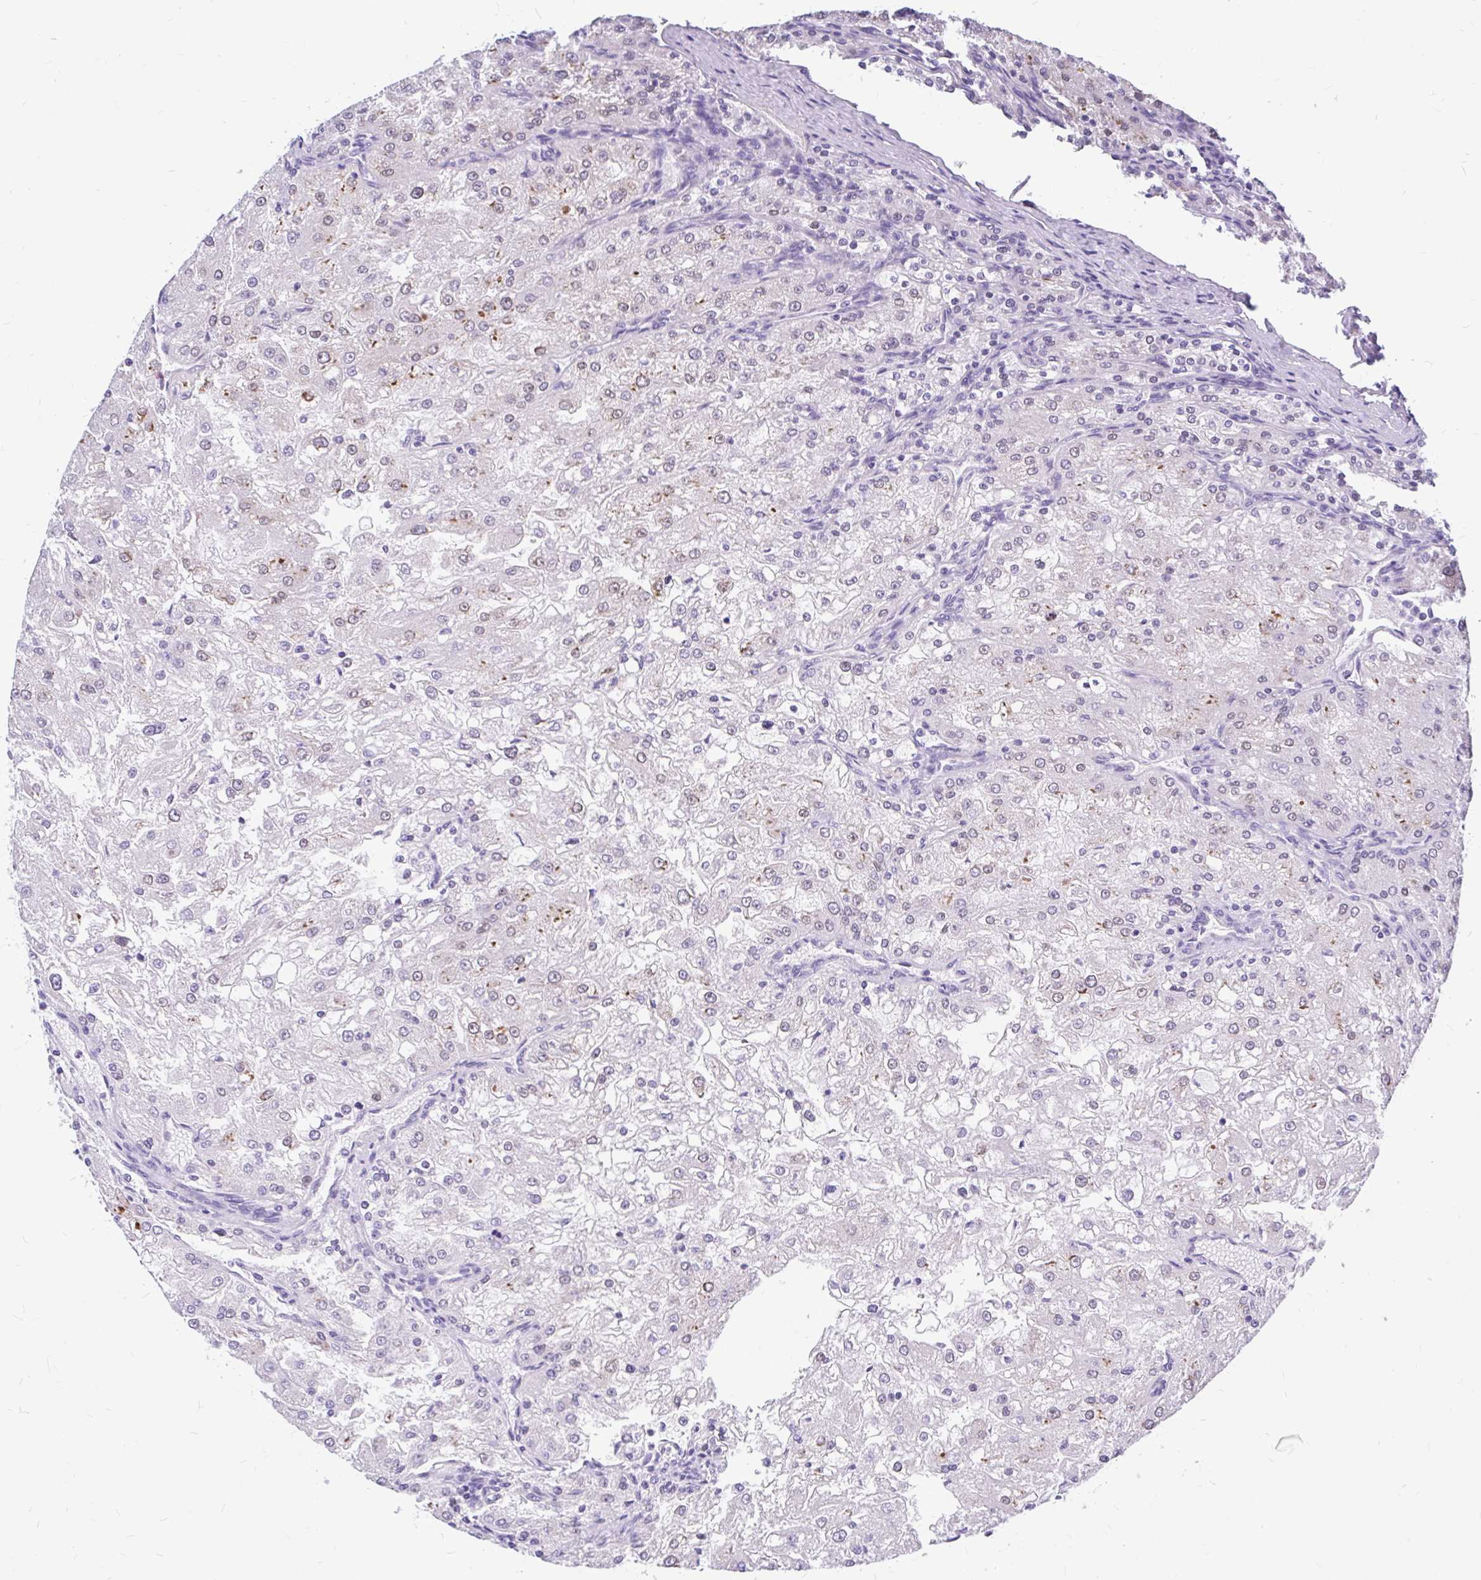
{"staining": {"intensity": "weak", "quantity": "<25%", "location": "cytoplasmic/membranous"}, "tissue": "renal cancer", "cell_type": "Tumor cells", "image_type": "cancer", "snomed": [{"axis": "morphology", "description": "Adenocarcinoma, NOS"}, {"axis": "topography", "description": "Kidney"}], "caption": "Tumor cells are negative for brown protein staining in adenocarcinoma (renal). Nuclei are stained in blue.", "gene": "MAP1LC3A", "patient": {"sex": "female", "age": 74}}